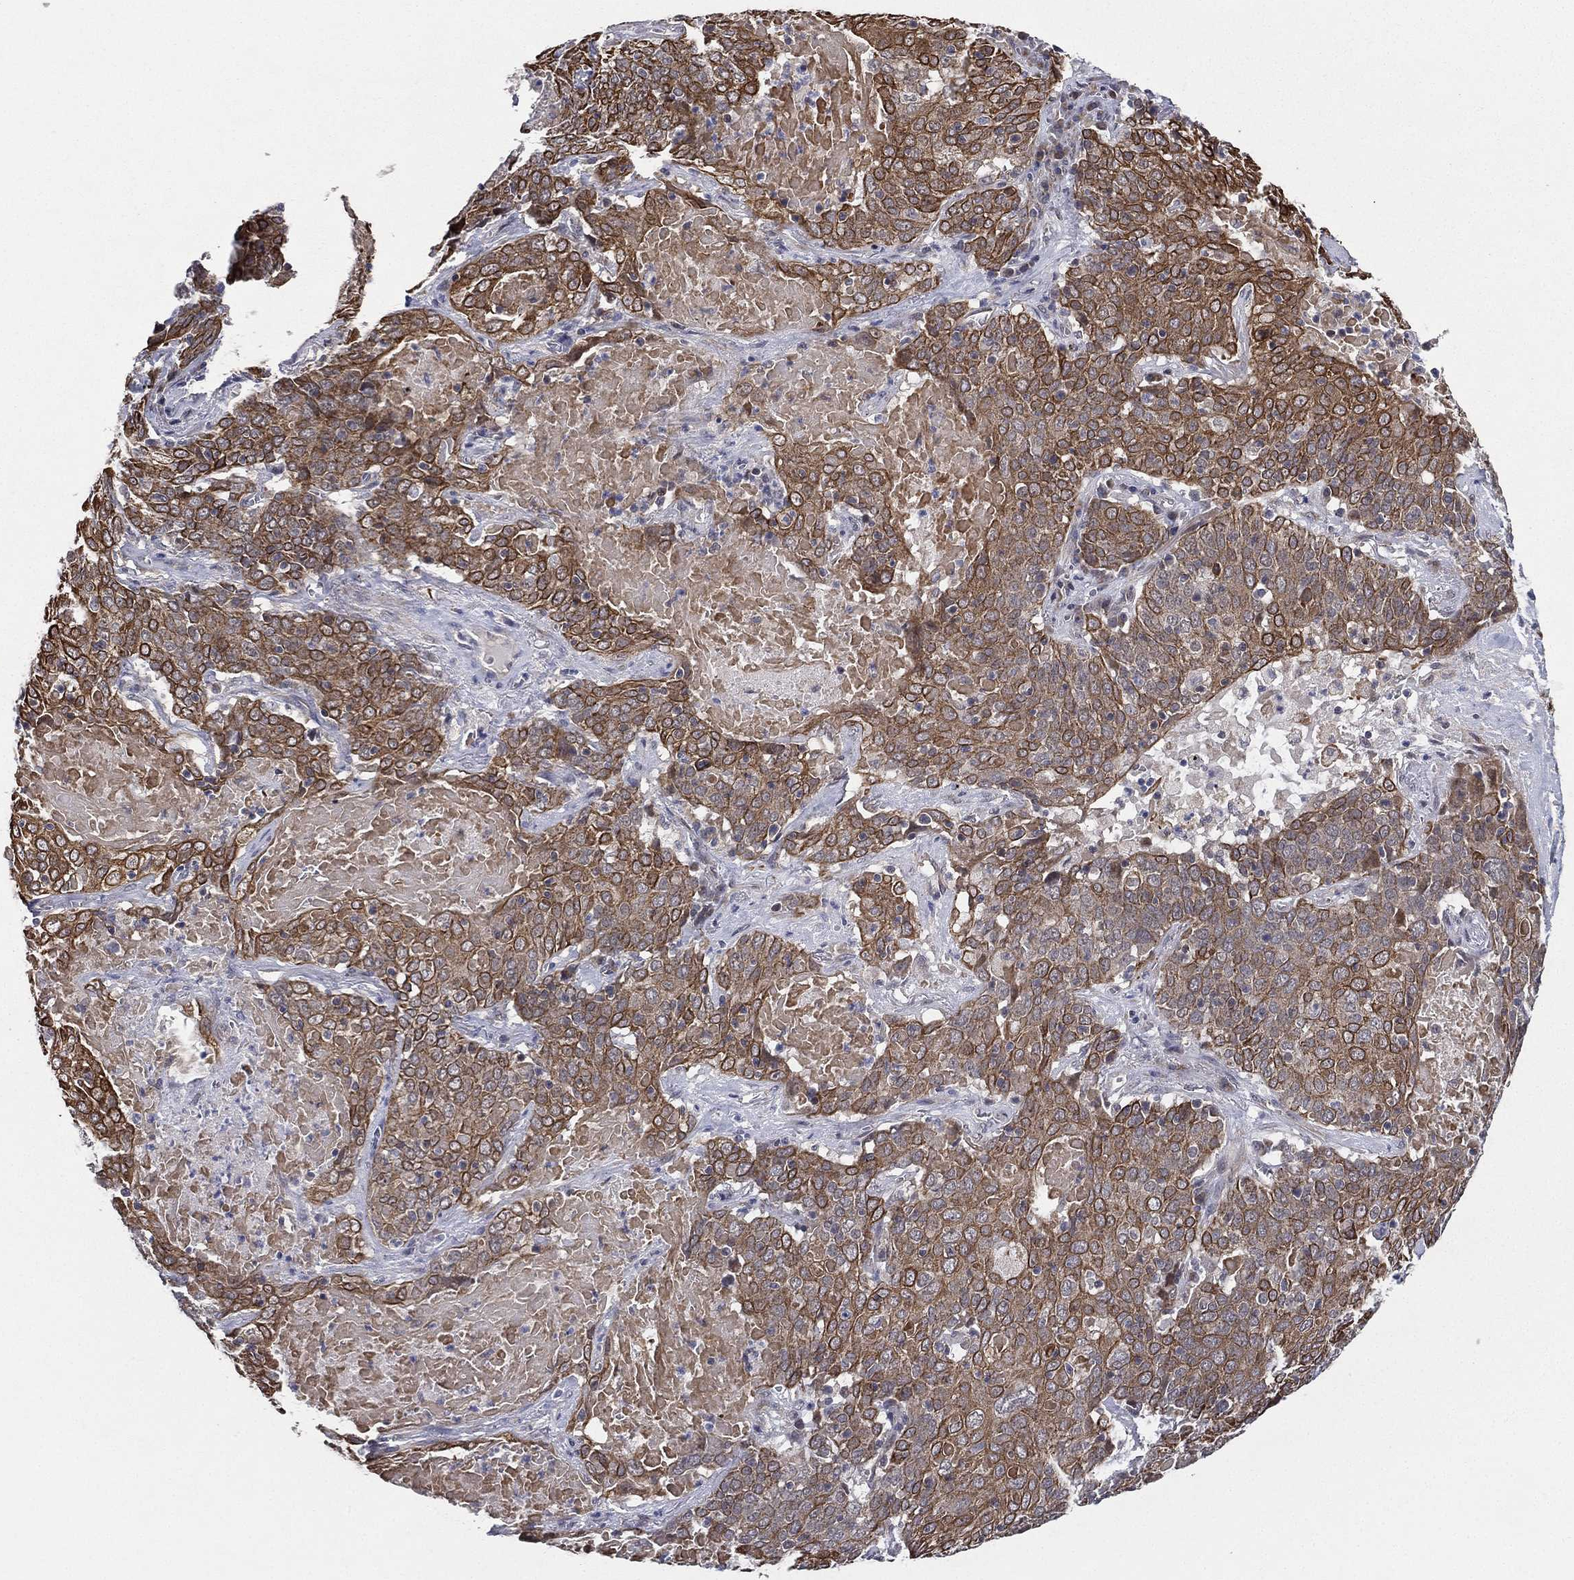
{"staining": {"intensity": "strong", "quantity": ">75%", "location": "cytoplasmic/membranous"}, "tissue": "lung cancer", "cell_type": "Tumor cells", "image_type": "cancer", "snomed": [{"axis": "morphology", "description": "Squamous cell carcinoma, NOS"}, {"axis": "topography", "description": "Lung"}], "caption": "Lung cancer (squamous cell carcinoma) stained for a protein (brown) exhibits strong cytoplasmic/membranous positive expression in about >75% of tumor cells.", "gene": "KAT14", "patient": {"sex": "male", "age": 82}}